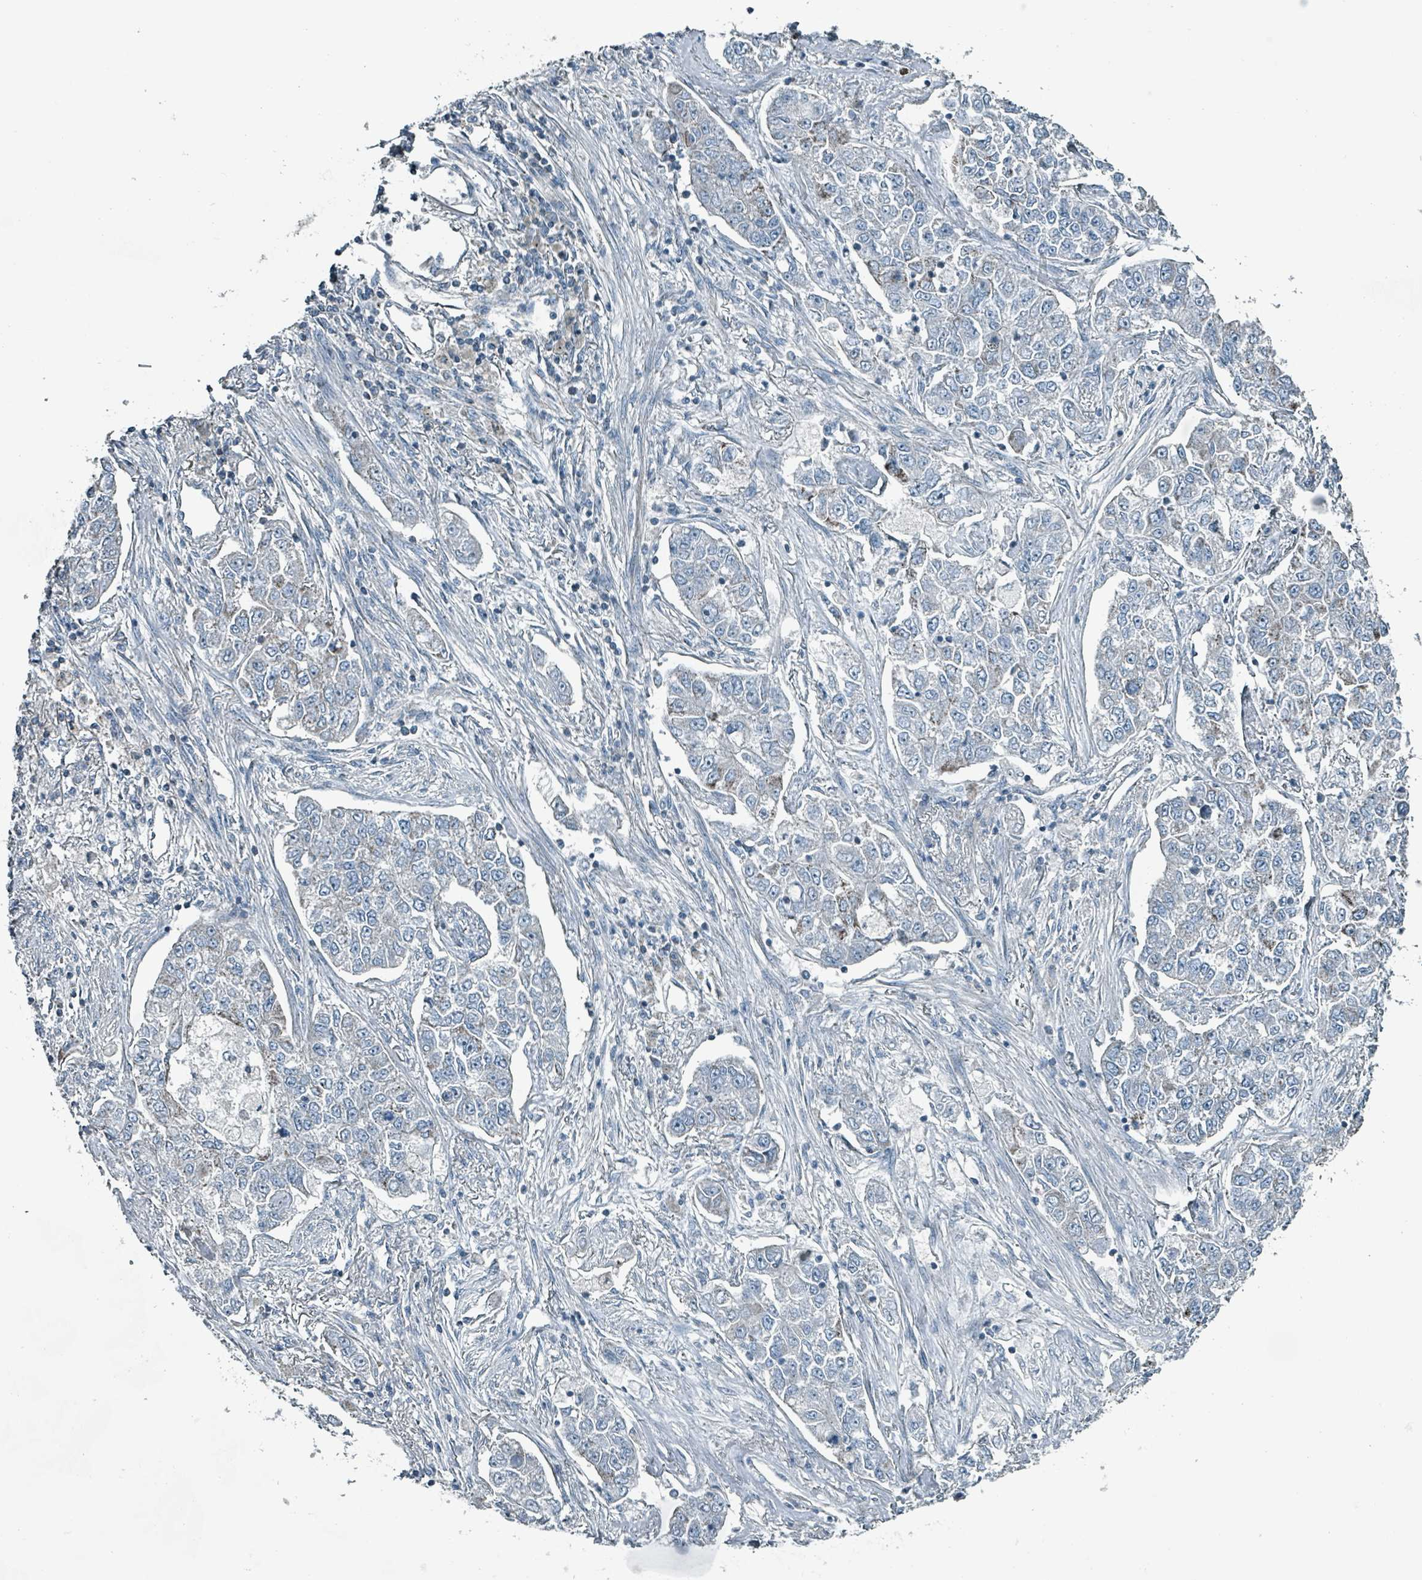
{"staining": {"intensity": "moderate", "quantity": "<25%", "location": "cytoplasmic/membranous"}, "tissue": "lung cancer", "cell_type": "Tumor cells", "image_type": "cancer", "snomed": [{"axis": "morphology", "description": "Adenocarcinoma, NOS"}, {"axis": "topography", "description": "Lung"}], "caption": "IHC staining of lung cancer, which reveals low levels of moderate cytoplasmic/membranous positivity in approximately <25% of tumor cells indicating moderate cytoplasmic/membranous protein positivity. The staining was performed using DAB (3,3'-diaminobenzidine) (brown) for protein detection and nuclei were counterstained in hematoxylin (blue).", "gene": "ABHD18", "patient": {"sex": "male", "age": 49}}